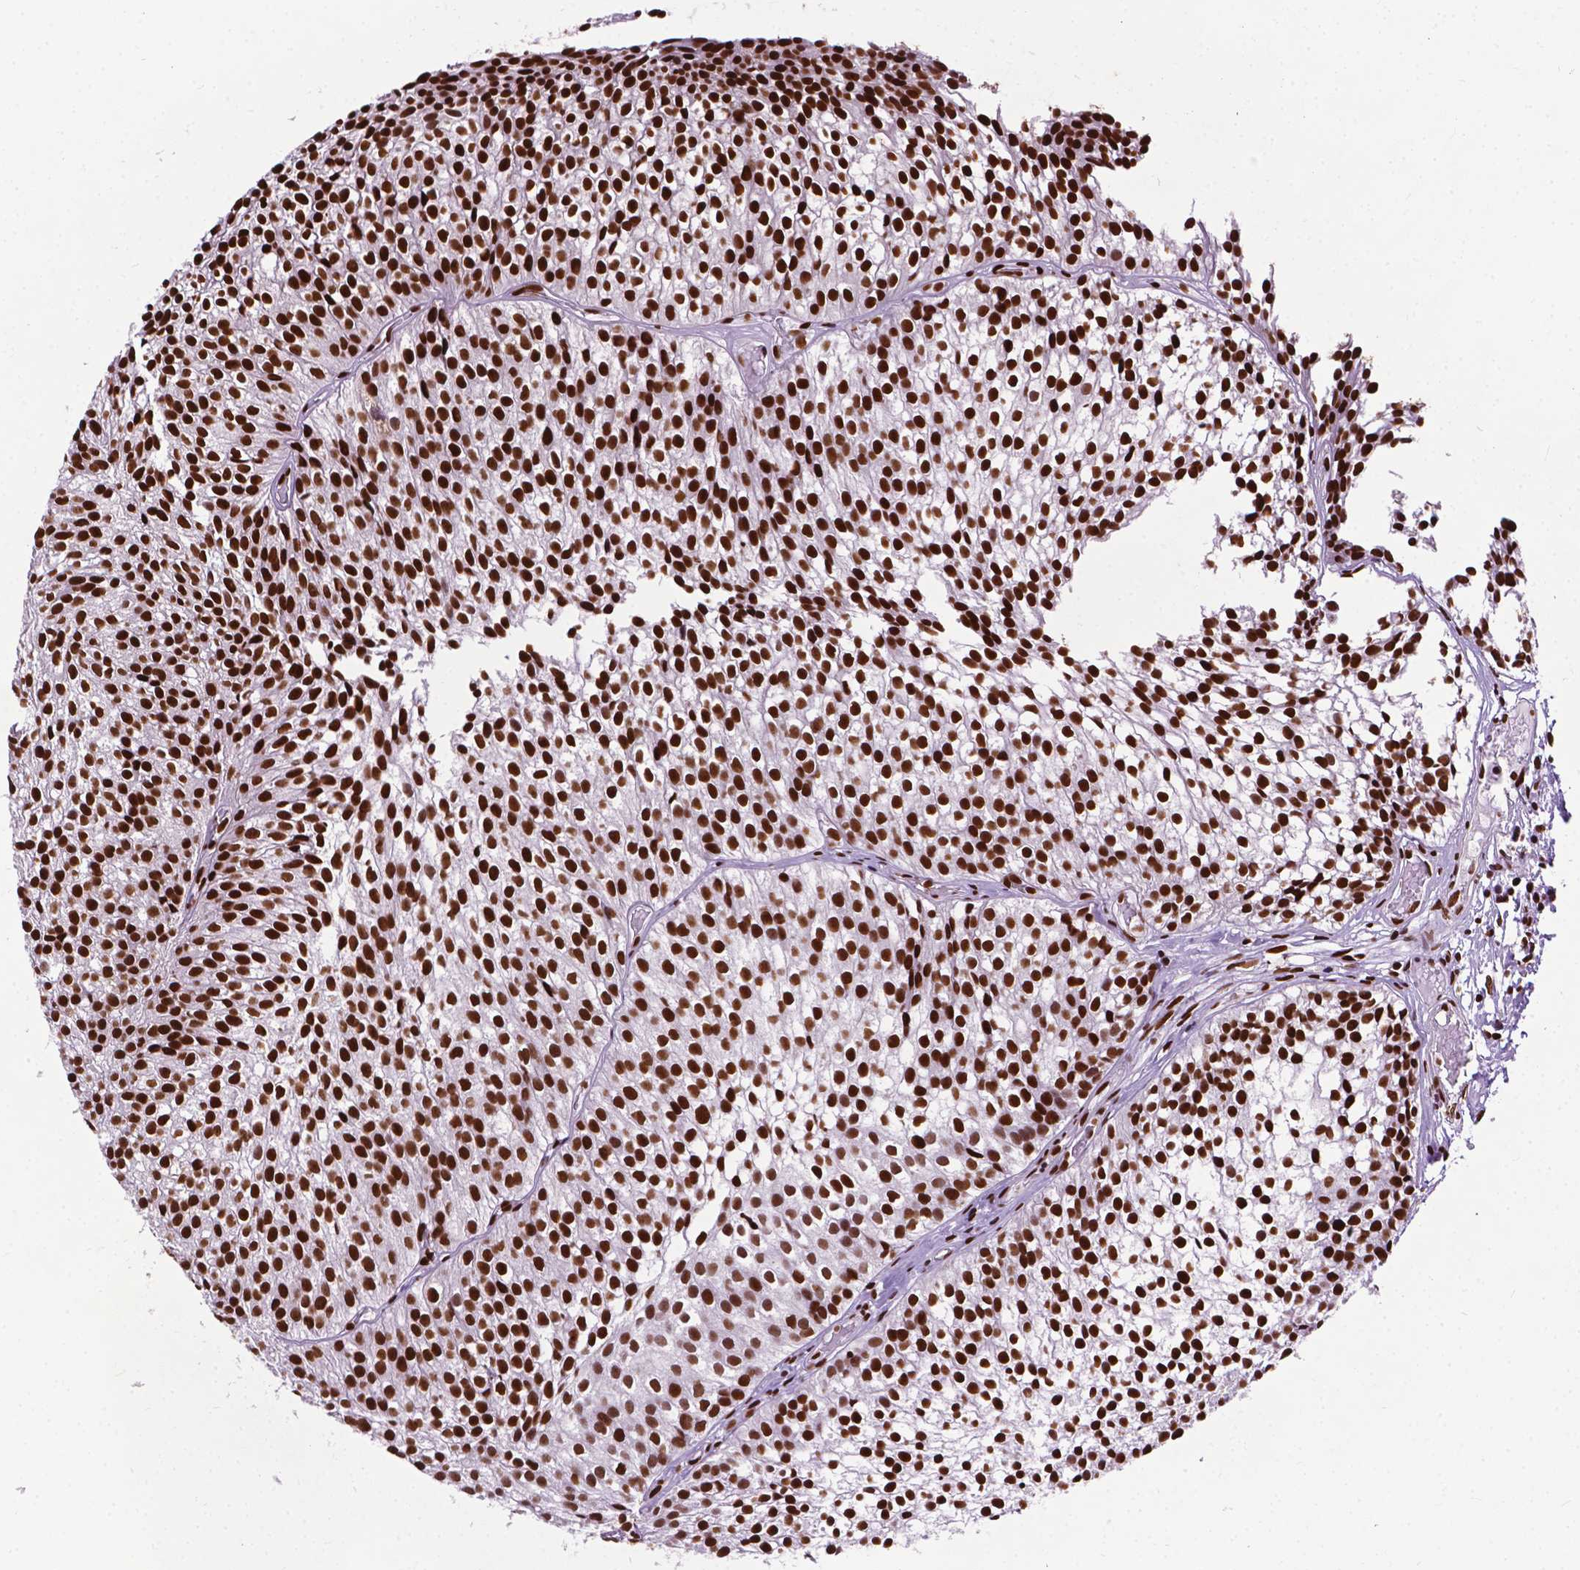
{"staining": {"intensity": "strong", "quantity": ">75%", "location": "nuclear"}, "tissue": "urothelial cancer", "cell_type": "Tumor cells", "image_type": "cancer", "snomed": [{"axis": "morphology", "description": "Urothelial carcinoma, Low grade"}, {"axis": "topography", "description": "Urinary bladder"}], "caption": "A high-resolution image shows IHC staining of urothelial carcinoma (low-grade), which reveals strong nuclear staining in about >75% of tumor cells.", "gene": "SMIM5", "patient": {"sex": "male", "age": 63}}